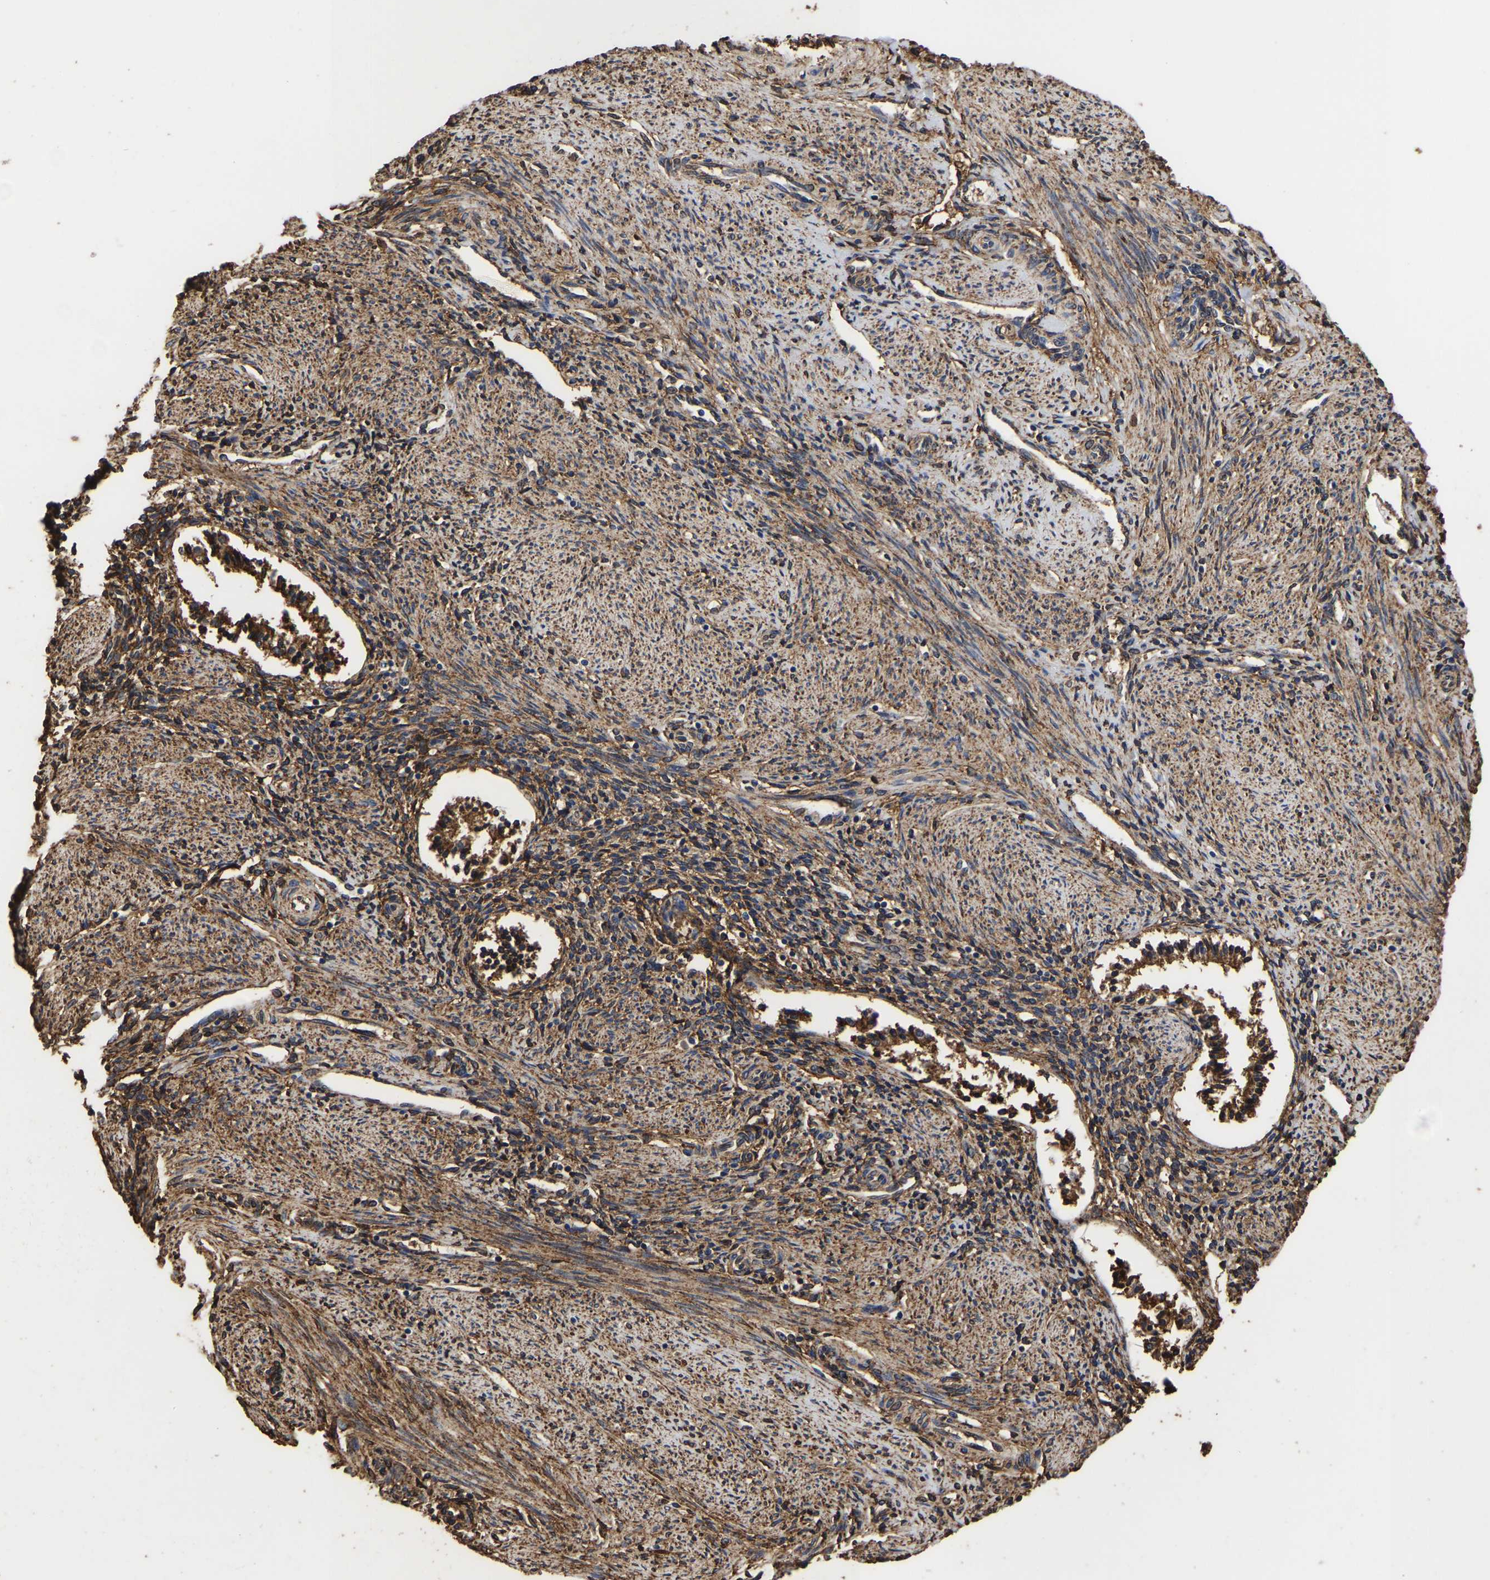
{"staining": {"intensity": "moderate", "quantity": ">75%", "location": "cytoplasmic/membranous"}, "tissue": "endometrium", "cell_type": "Cells in endometrial stroma", "image_type": "normal", "snomed": [{"axis": "morphology", "description": "Normal tissue, NOS"}, {"axis": "topography", "description": "Endometrium"}], "caption": "Normal endometrium was stained to show a protein in brown. There is medium levels of moderate cytoplasmic/membranous staining in about >75% of cells in endometrial stroma. (Stains: DAB (3,3'-diaminobenzidine) in brown, nuclei in blue, Microscopy: brightfield microscopy at high magnification).", "gene": "LIF", "patient": {"sex": "female", "age": 42}}